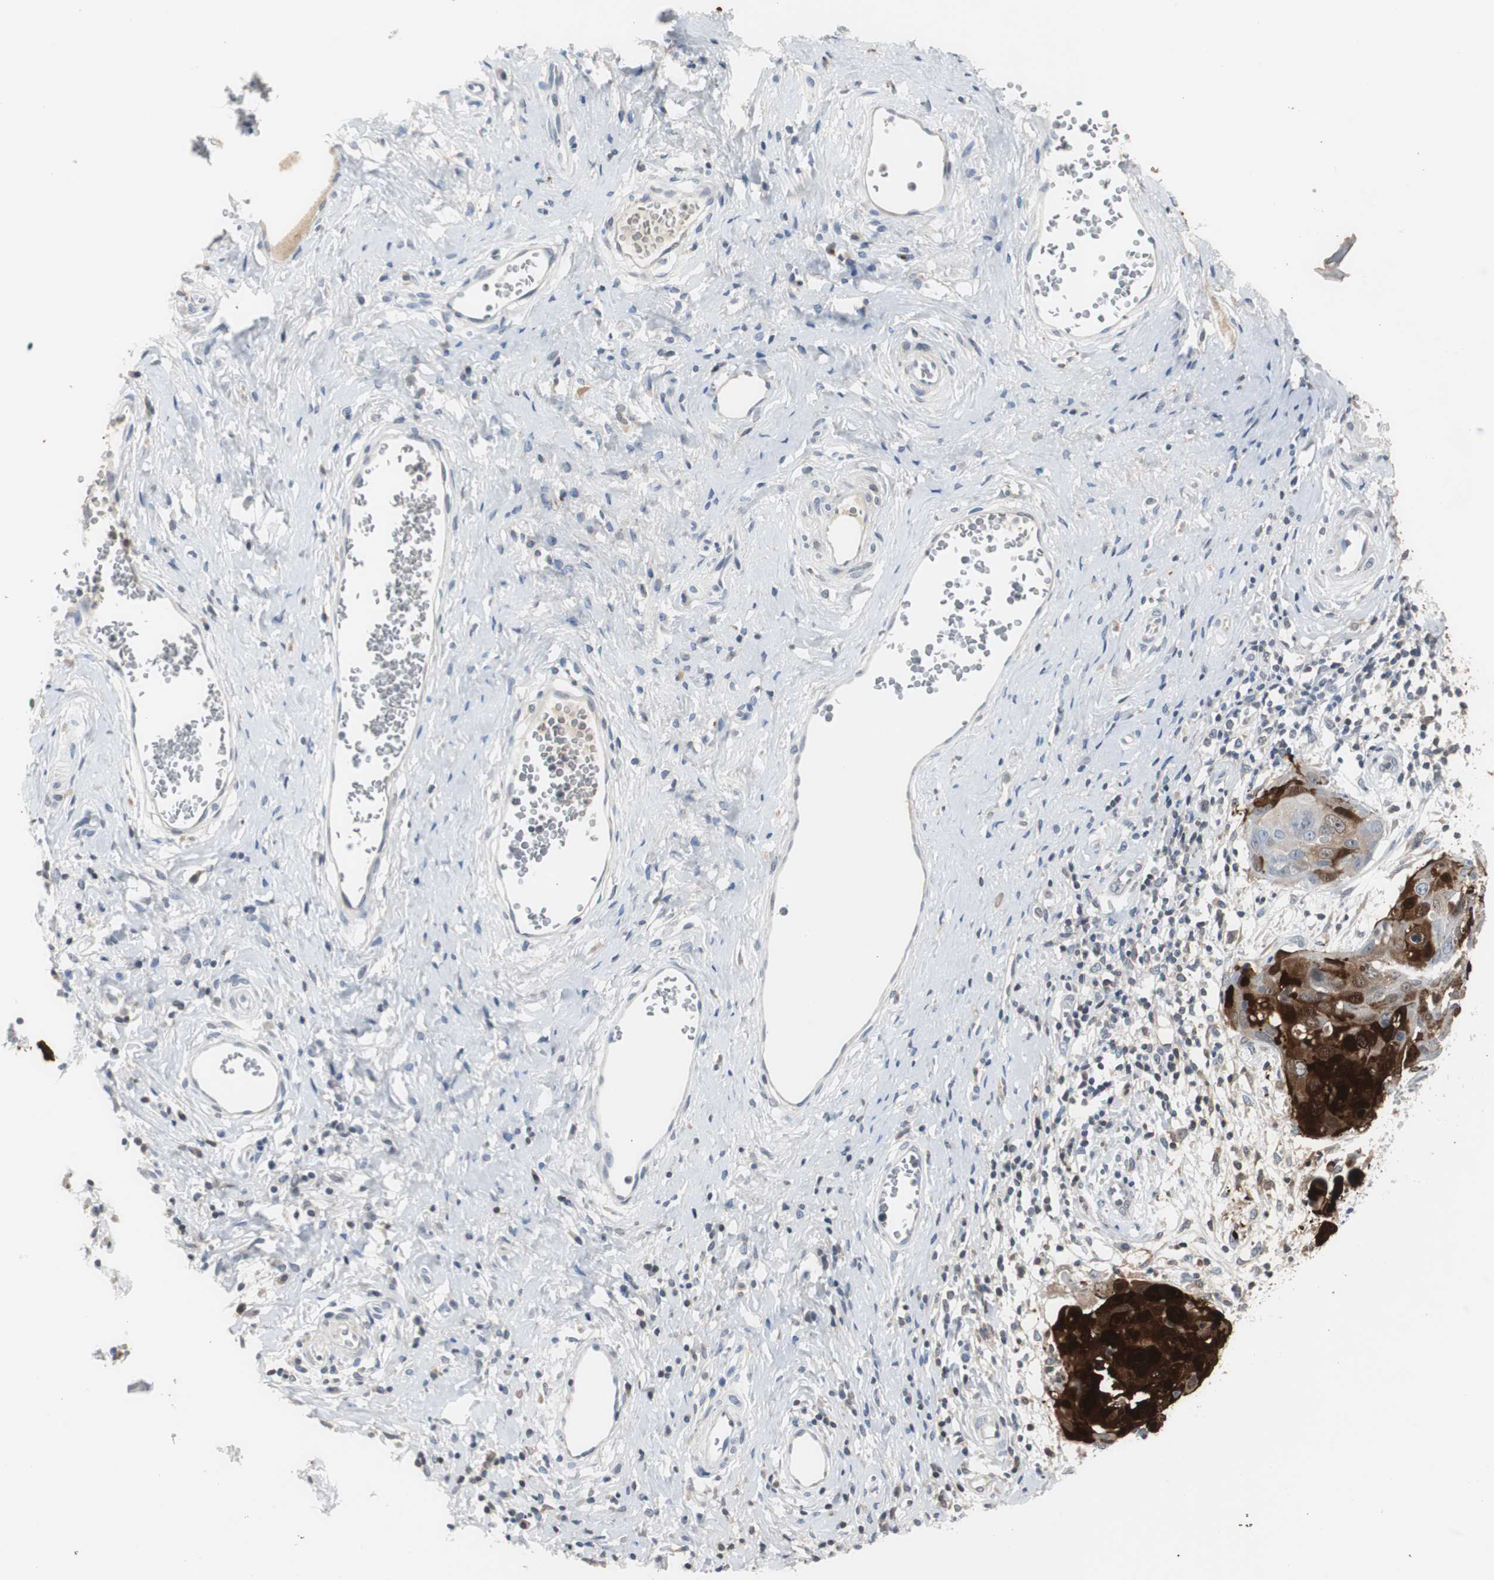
{"staining": {"intensity": "strong", "quantity": ">75%", "location": "cytoplasmic/membranous,nuclear"}, "tissue": "cervical cancer", "cell_type": "Tumor cells", "image_type": "cancer", "snomed": [{"axis": "morphology", "description": "Squamous cell carcinoma, NOS"}, {"axis": "topography", "description": "Cervix"}], "caption": "A photomicrograph of human cervical squamous cell carcinoma stained for a protein shows strong cytoplasmic/membranous and nuclear brown staining in tumor cells.", "gene": "S100A7", "patient": {"sex": "female", "age": 38}}